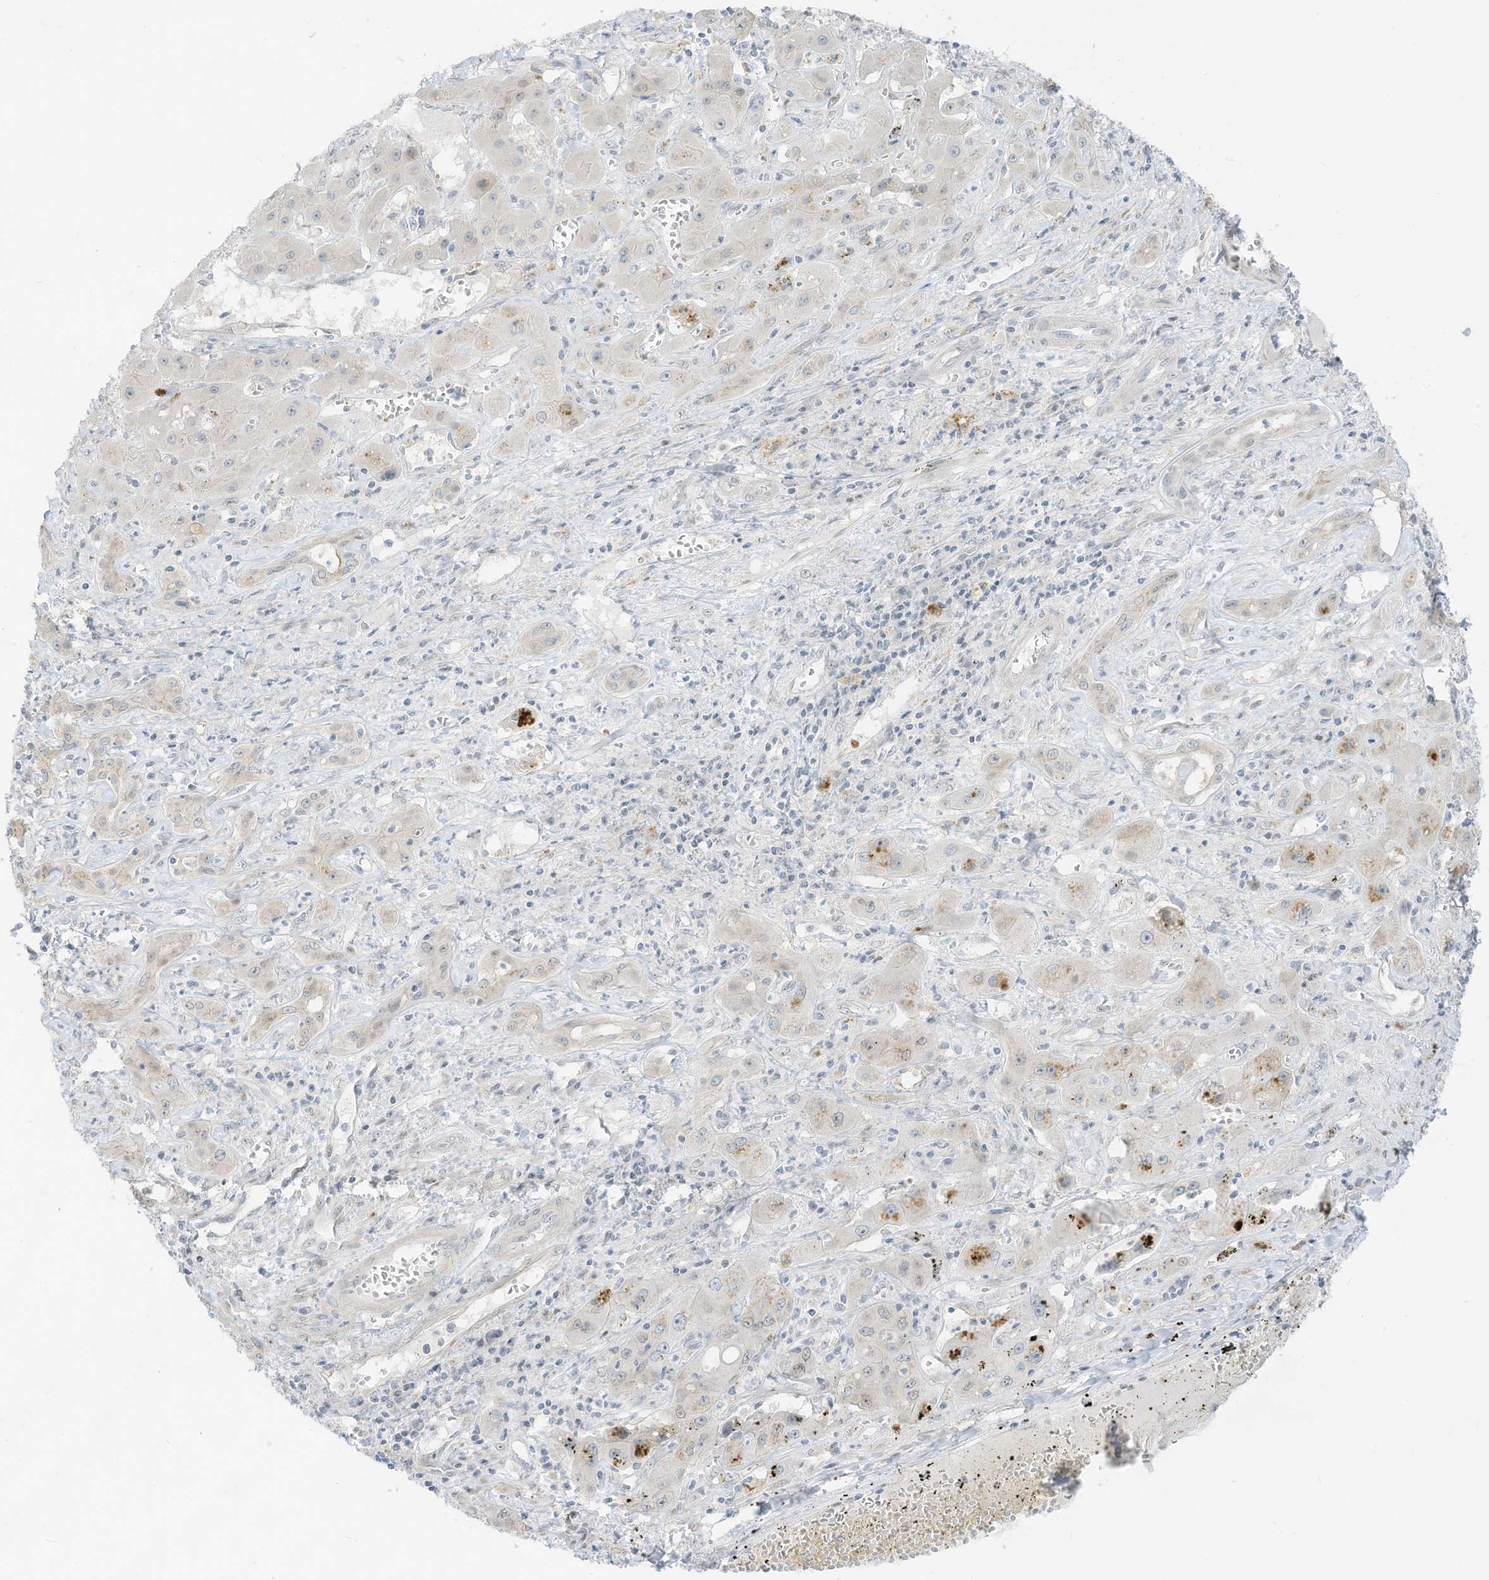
{"staining": {"intensity": "weak", "quantity": "<25%", "location": "cytoplasmic/membranous,nuclear"}, "tissue": "liver cancer", "cell_type": "Tumor cells", "image_type": "cancer", "snomed": [{"axis": "morphology", "description": "Cholangiocarcinoma"}, {"axis": "topography", "description": "Liver"}], "caption": "Immunohistochemistry micrograph of human liver cholangiocarcinoma stained for a protein (brown), which displays no positivity in tumor cells.", "gene": "ASPRV1", "patient": {"sex": "male", "age": 67}}